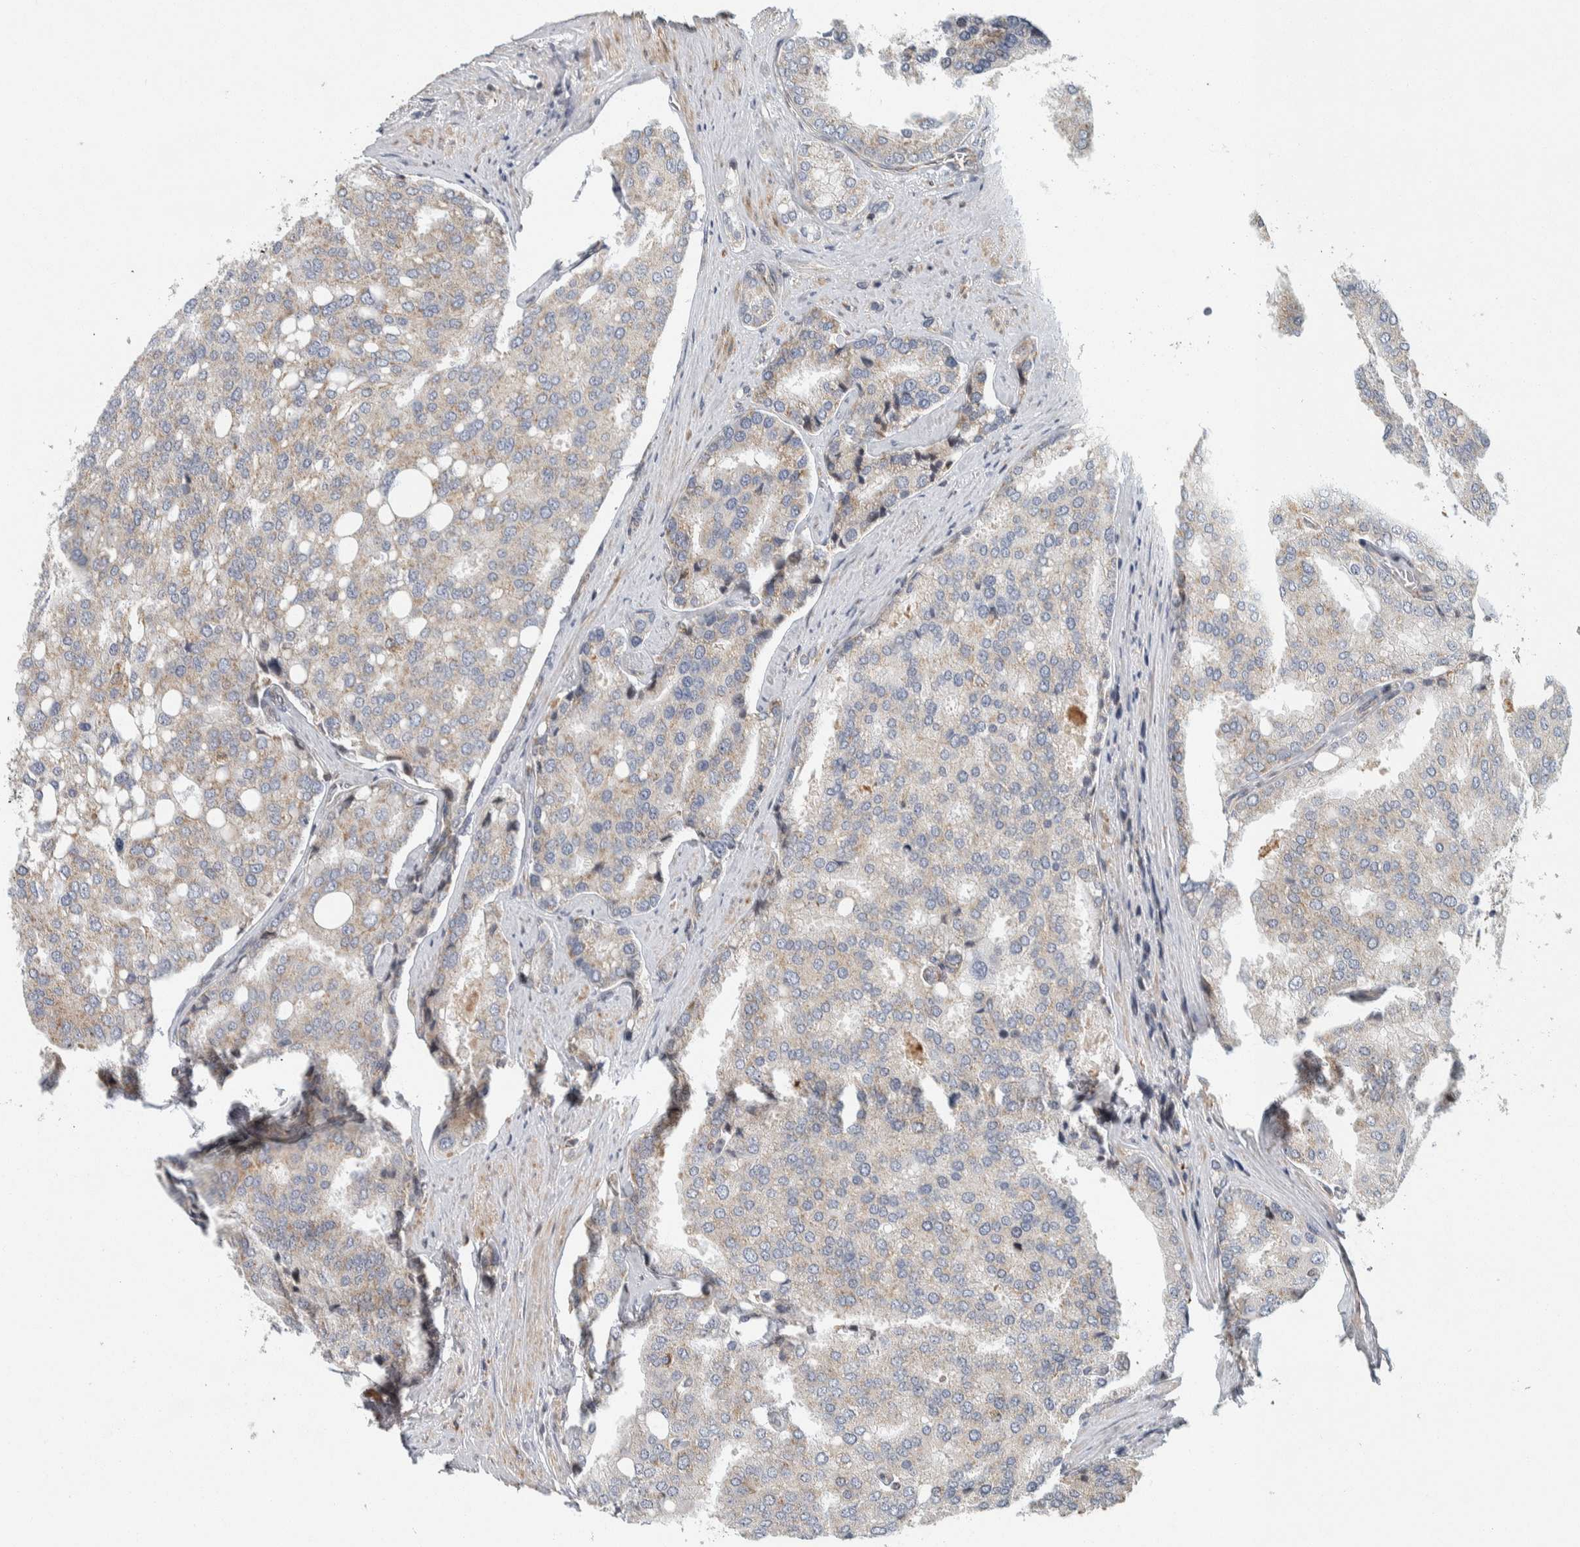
{"staining": {"intensity": "weak", "quantity": "<25%", "location": "cytoplasmic/membranous"}, "tissue": "prostate cancer", "cell_type": "Tumor cells", "image_type": "cancer", "snomed": [{"axis": "morphology", "description": "Adenocarcinoma, High grade"}, {"axis": "topography", "description": "Prostate"}], "caption": "A high-resolution photomicrograph shows IHC staining of prostate adenocarcinoma (high-grade), which demonstrates no significant staining in tumor cells.", "gene": "AFP", "patient": {"sex": "male", "age": 50}}